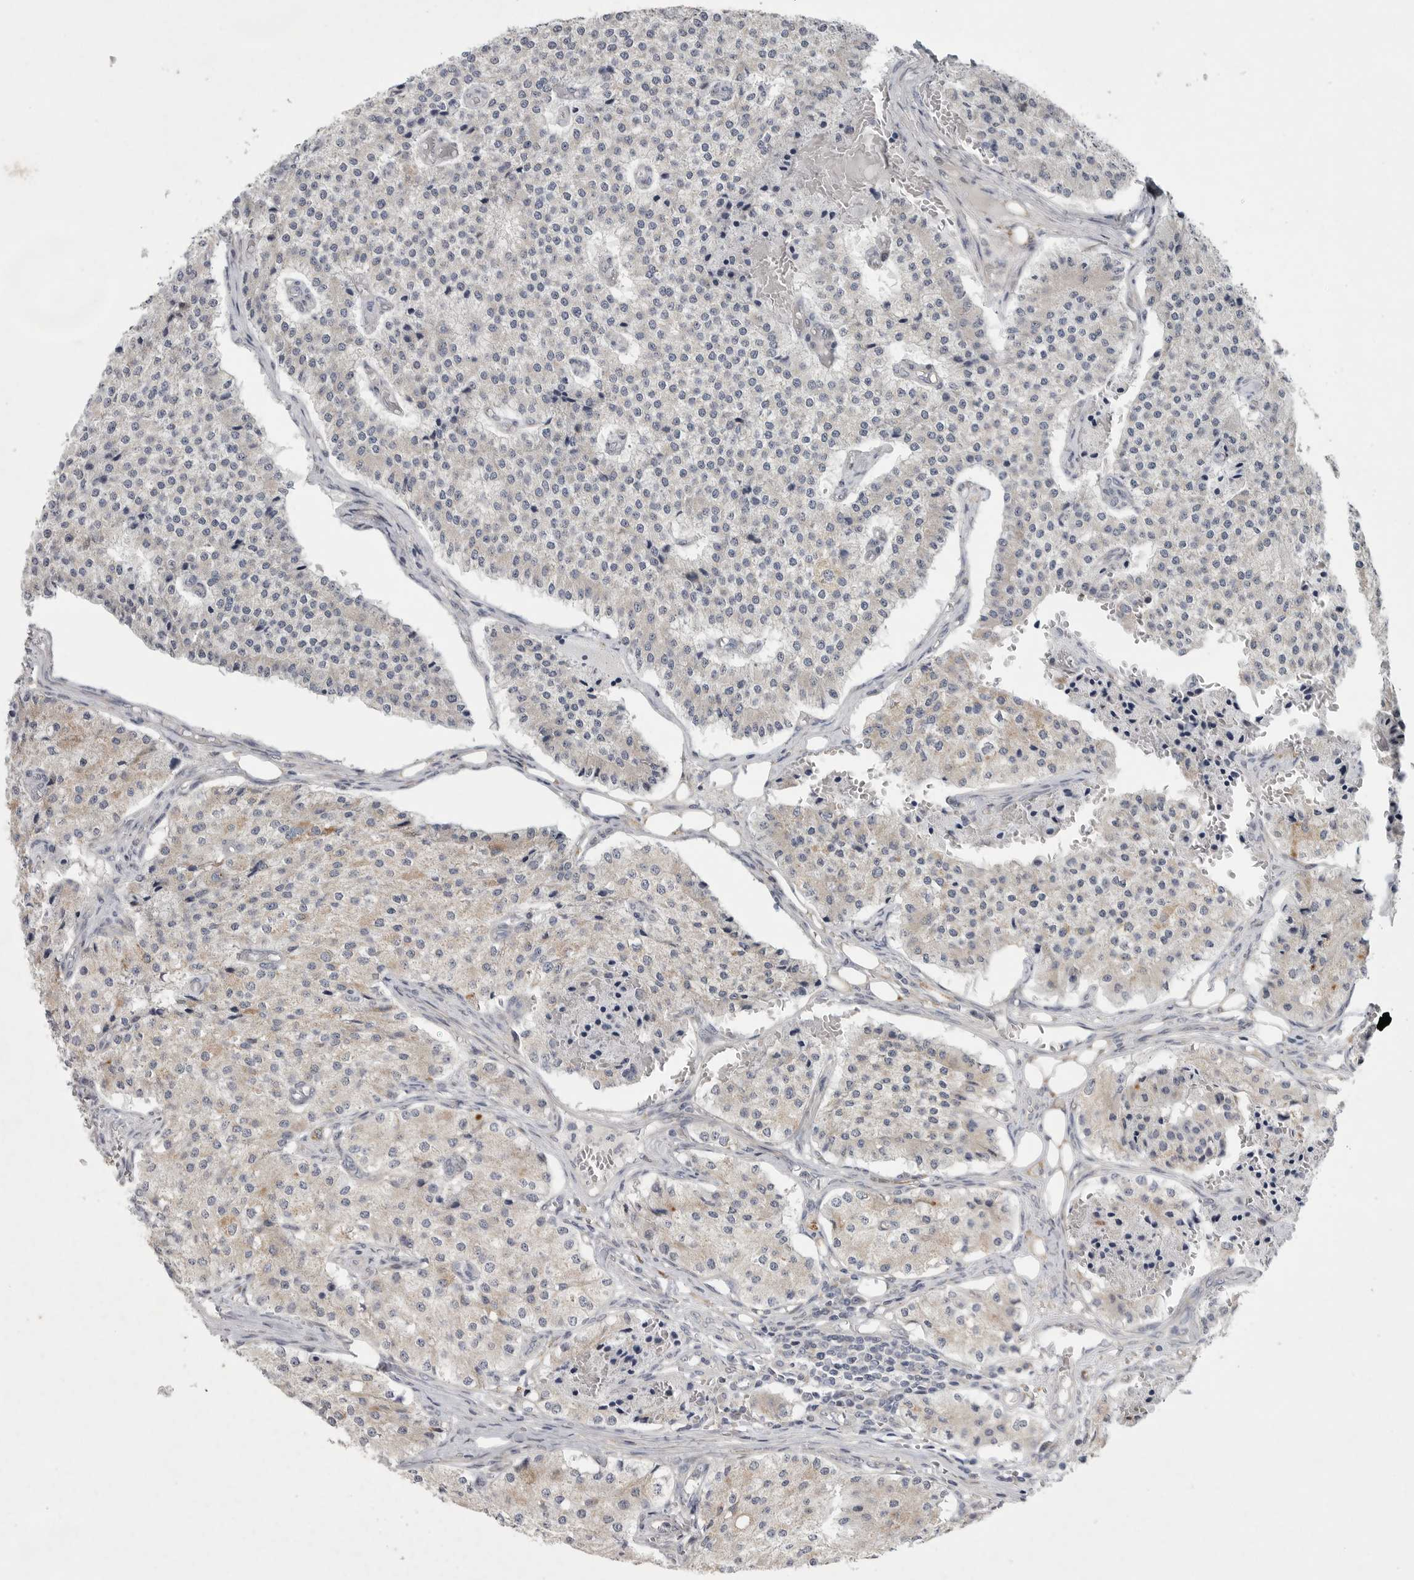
{"staining": {"intensity": "weak", "quantity": "<25%", "location": "cytoplasmic/membranous"}, "tissue": "carcinoid", "cell_type": "Tumor cells", "image_type": "cancer", "snomed": [{"axis": "morphology", "description": "Carcinoid, malignant, NOS"}, {"axis": "topography", "description": "Colon"}], "caption": "A micrograph of malignant carcinoid stained for a protein reveals no brown staining in tumor cells.", "gene": "FBXO43", "patient": {"sex": "female", "age": 52}}